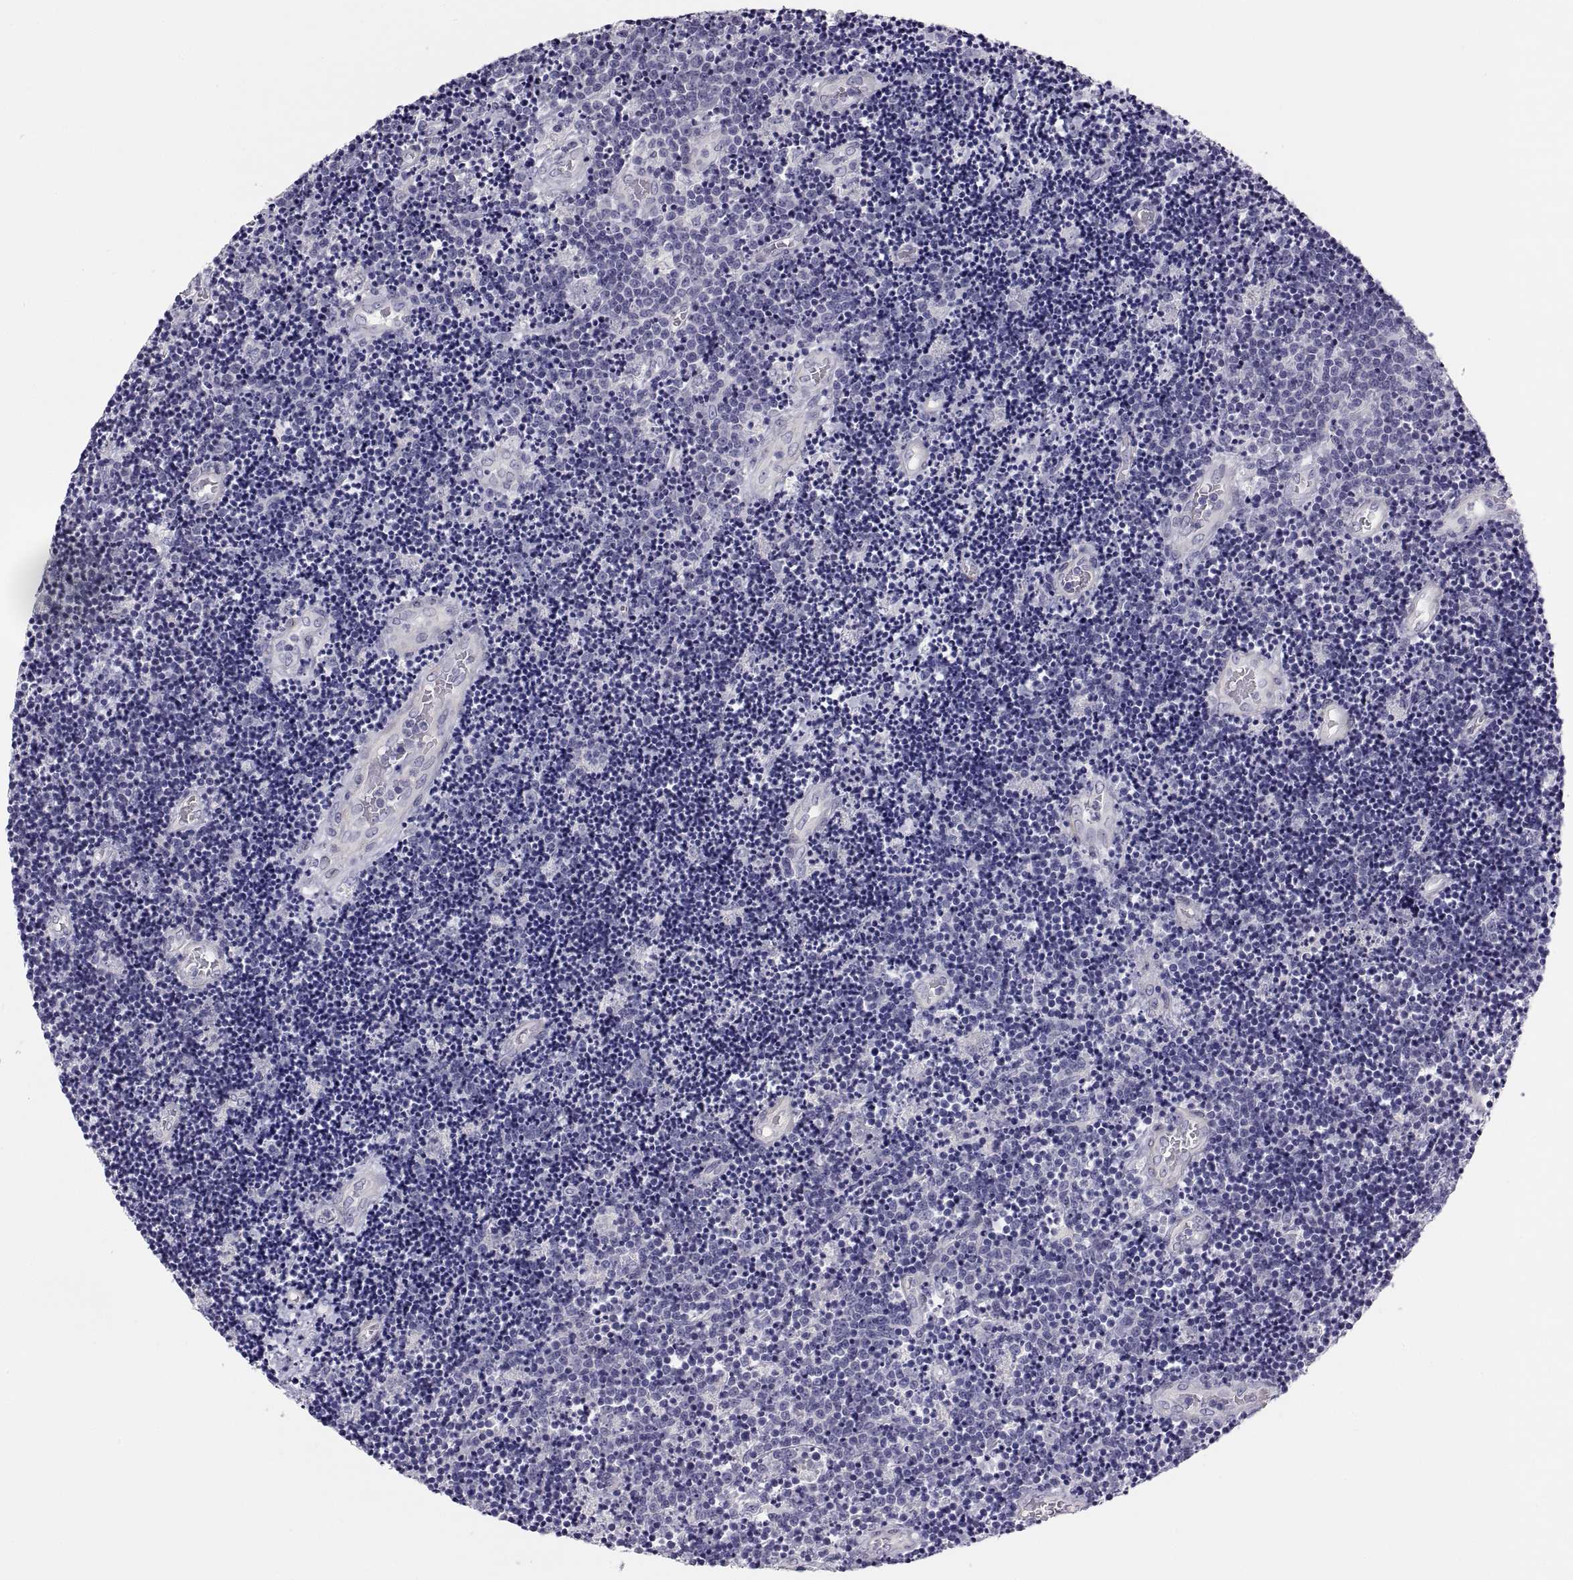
{"staining": {"intensity": "negative", "quantity": "none", "location": "none"}, "tissue": "lymphoma", "cell_type": "Tumor cells", "image_type": "cancer", "snomed": [{"axis": "morphology", "description": "Malignant lymphoma, non-Hodgkin's type, Low grade"}, {"axis": "topography", "description": "Brain"}], "caption": "Low-grade malignant lymphoma, non-Hodgkin's type stained for a protein using IHC demonstrates no positivity tumor cells.", "gene": "STRC", "patient": {"sex": "female", "age": 66}}